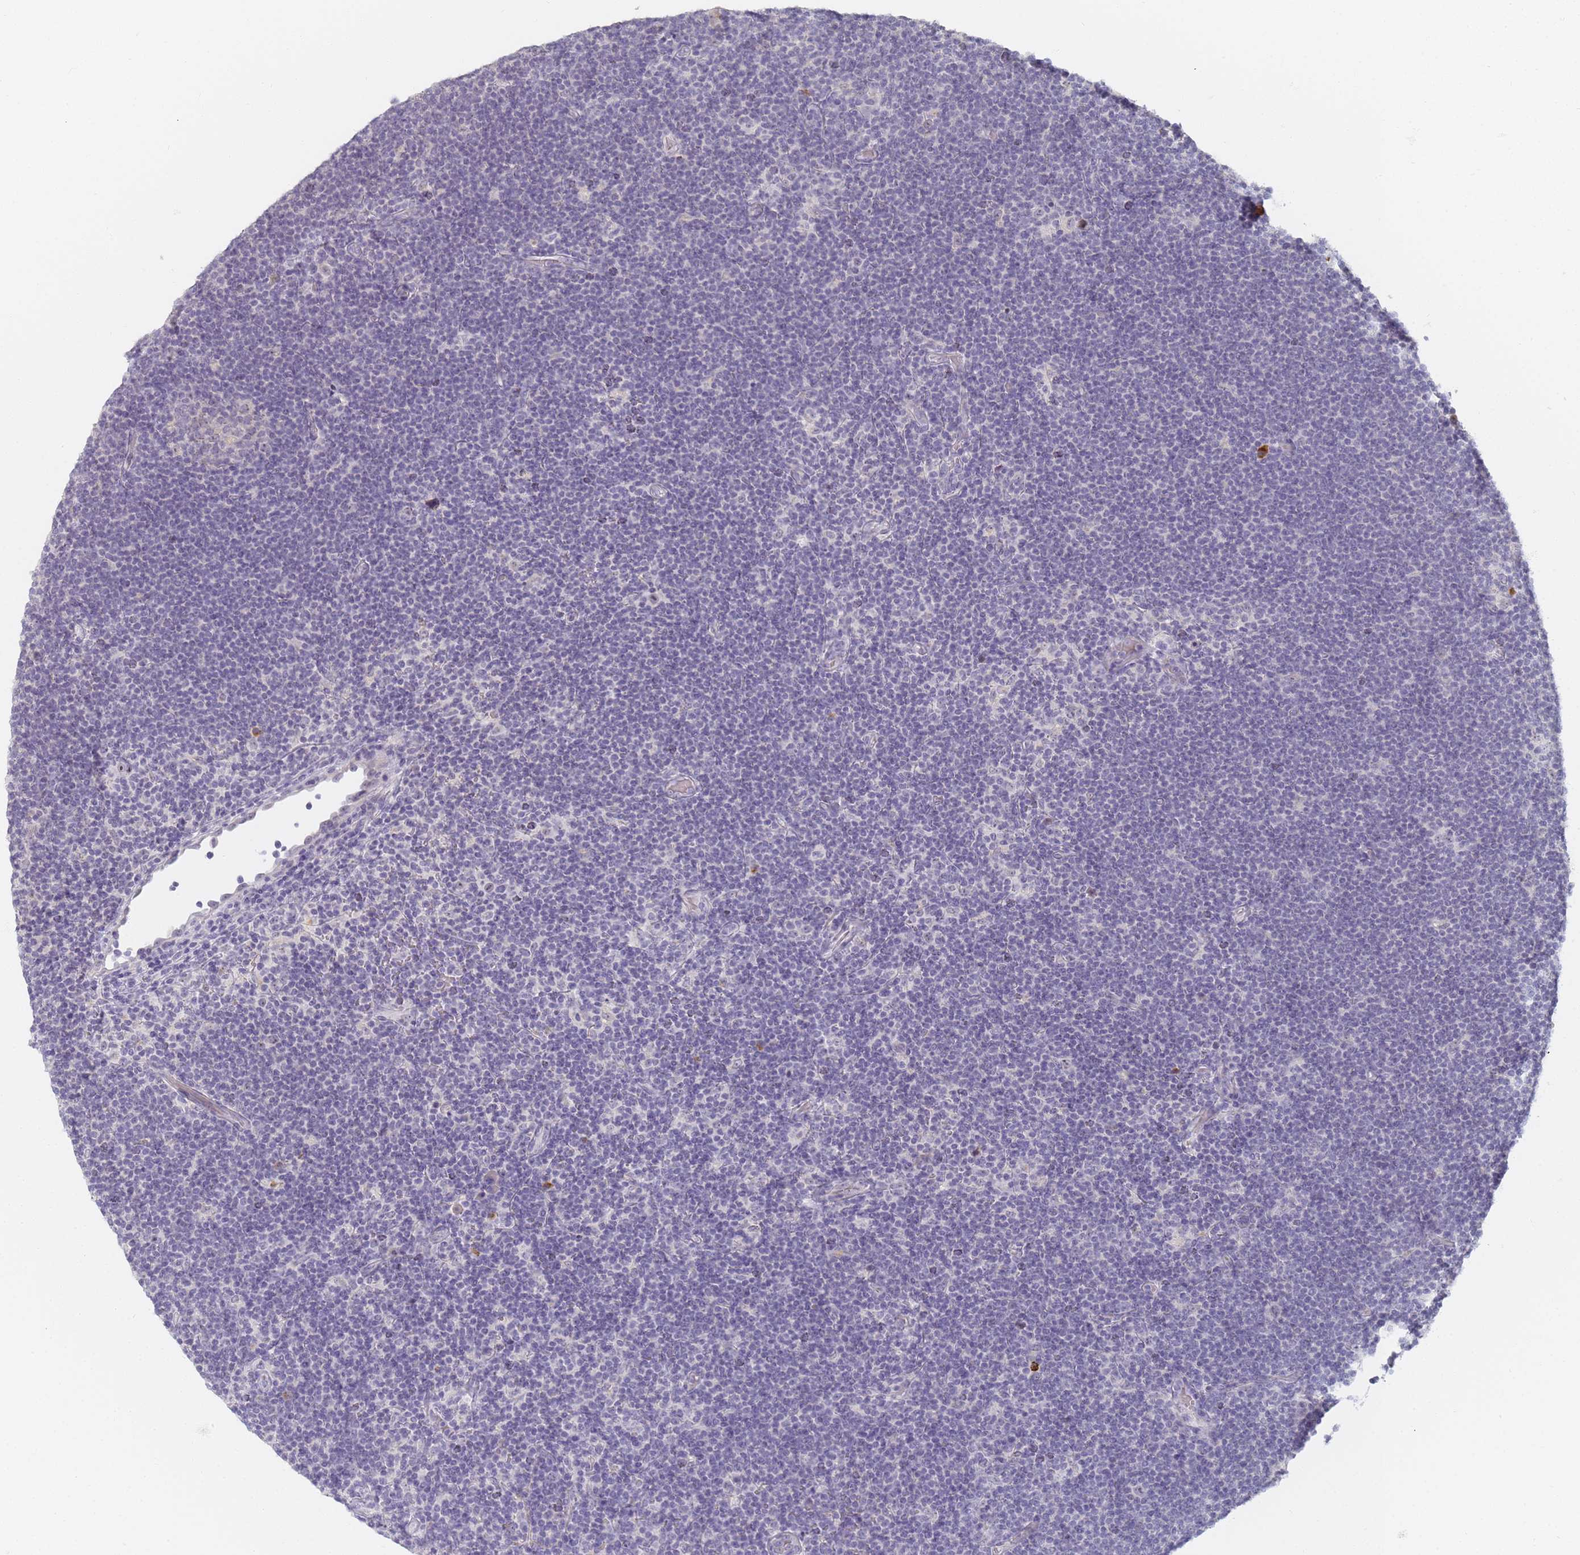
{"staining": {"intensity": "negative", "quantity": "none", "location": "none"}, "tissue": "lymphoma", "cell_type": "Tumor cells", "image_type": "cancer", "snomed": [{"axis": "morphology", "description": "Hodgkin's disease, NOS"}, {"axis": "topography", "description": "Lymph node"}], "caption": "There is no significant positivity in tumor cells of lymphoma.", "gene": "SLC38A9", "patient": {"sex": "female", "age": 57}}